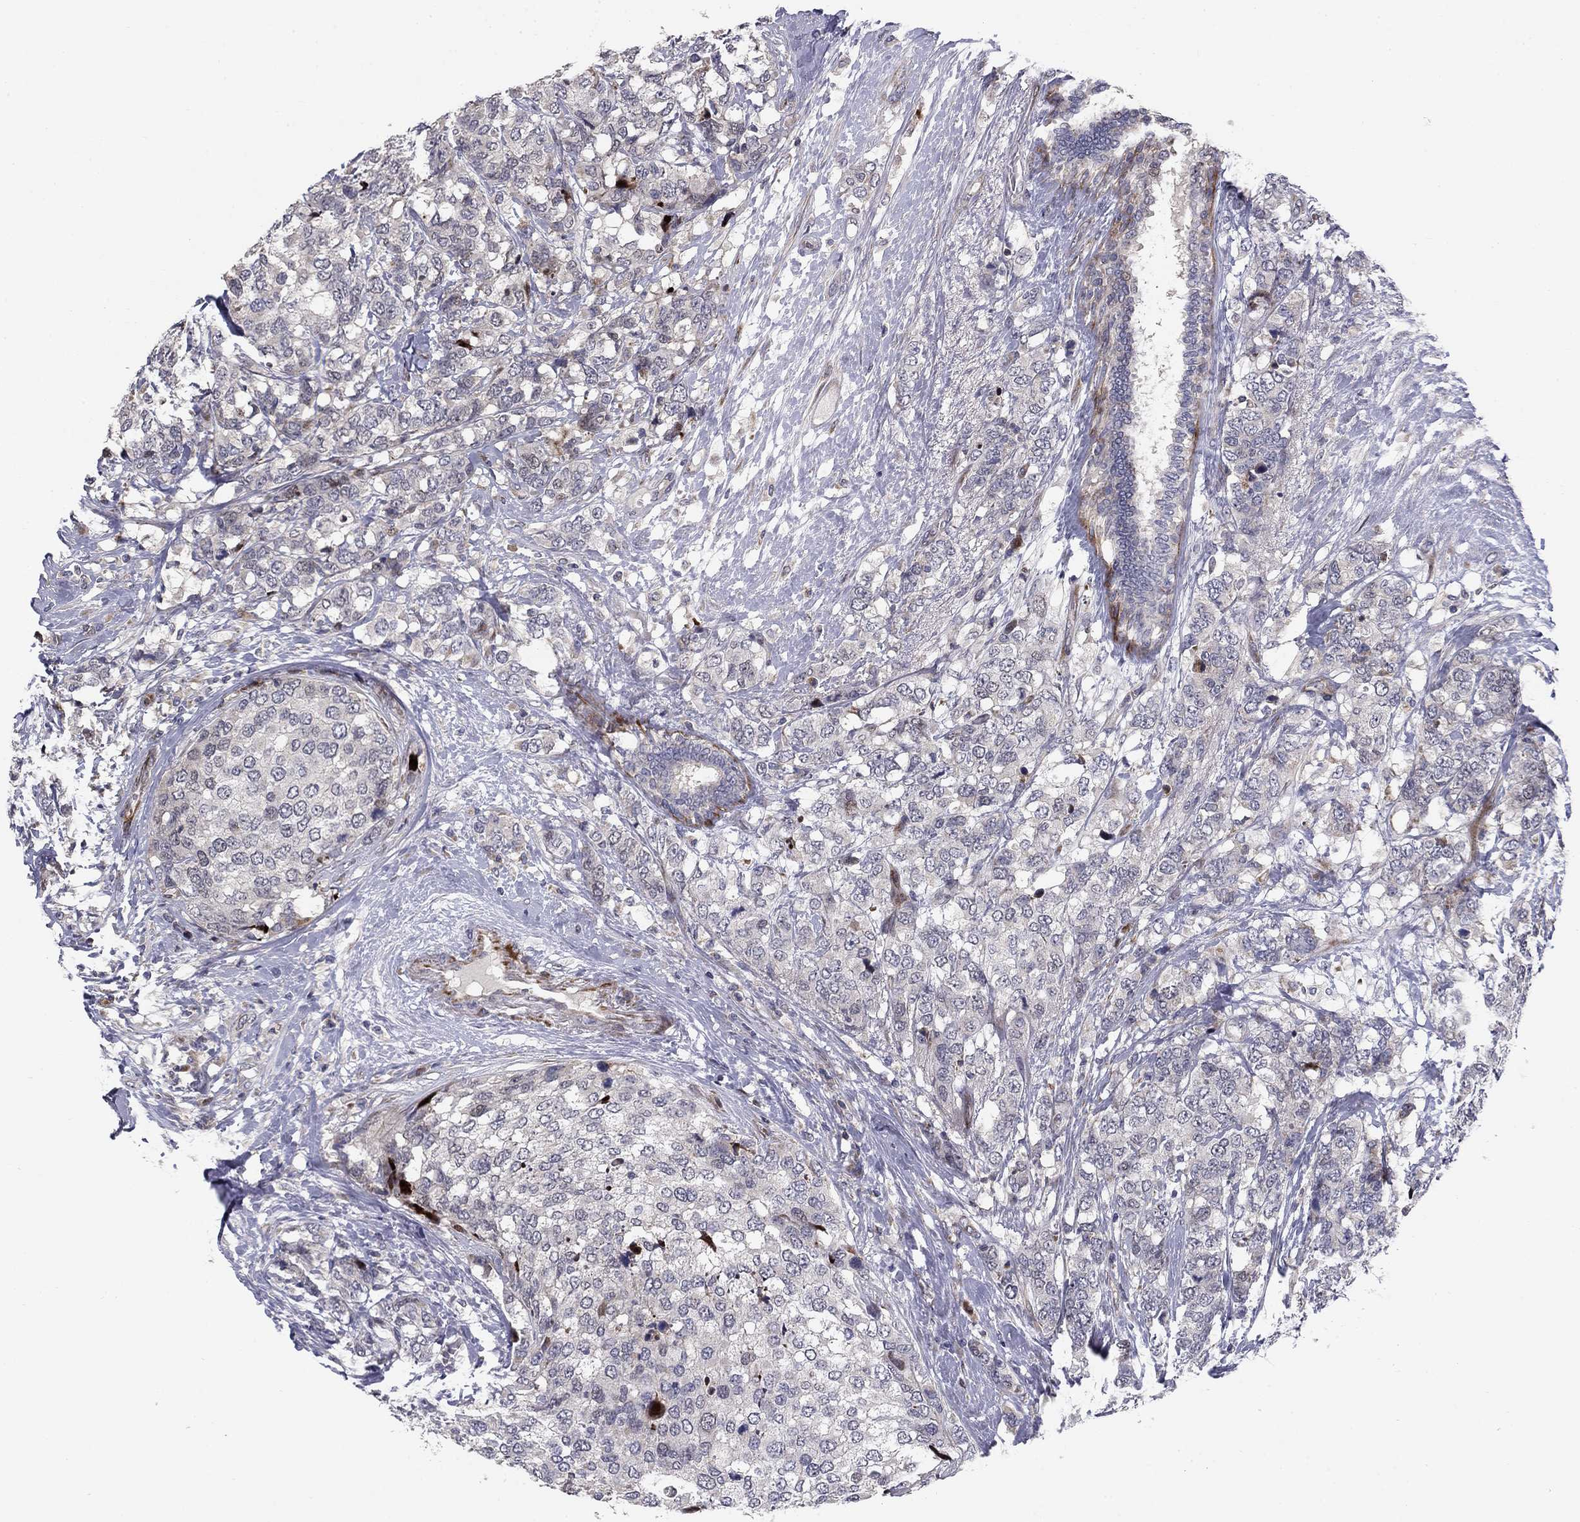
{"staining": {"intensity": "negative", "quantity": "none", "location": "none"}, "tissue": "breast cancer", "cell_type": "Tumor cells", "image_type": "cancer", "snomed": [{"axis": "morphology", "description": "Lobular carcinoma"}, {"axis": "topography", "description": "Breast"}], "caption": "DAB immunohistochemical staining of human breast cancer (lobular carcinoma) displays no significant staining in tumor cells.", "gene": "MIOS", "patient": {"sex": "female", "age": 59}}